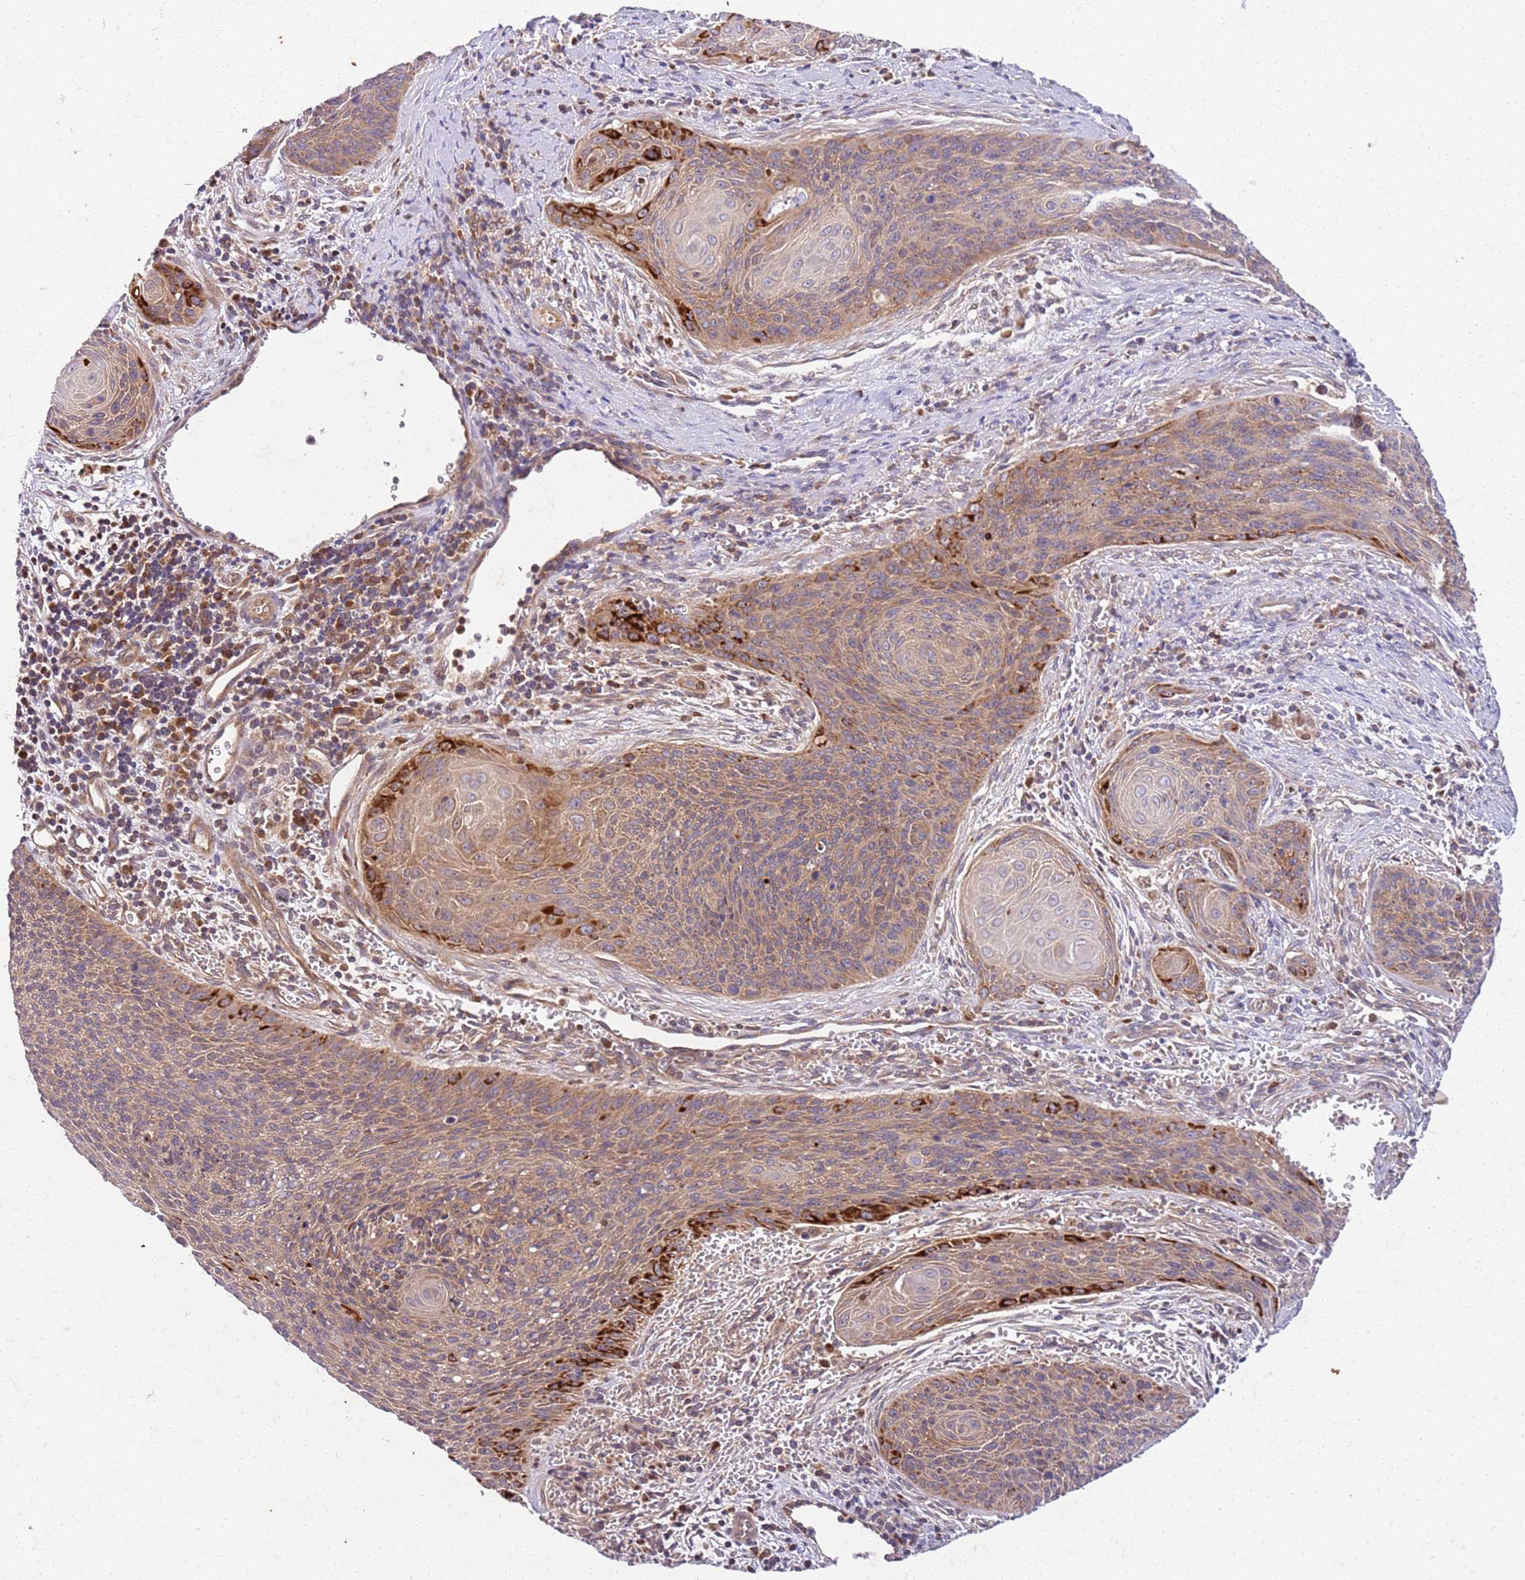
{"staining": {"intensity": "strong", "quantity": "<25%", "location": "cytoplasmic/membranous"}, "tissue": "cervical cancer", "cell_type": "Tumor cells", "image_type": "cancer", "snomed": [{"axis": "morphology", "description": "Squamous cell carcinoma, NOS"}, {"axis": "topography", "description": "Cervix"}], "caption": "Strong cytoplasmic/membranous expression is seen in approximately <25% of tumor cells in cervical cancer.", "gene": "OSBP", "patient": {"sex": "female", "age": 55}}